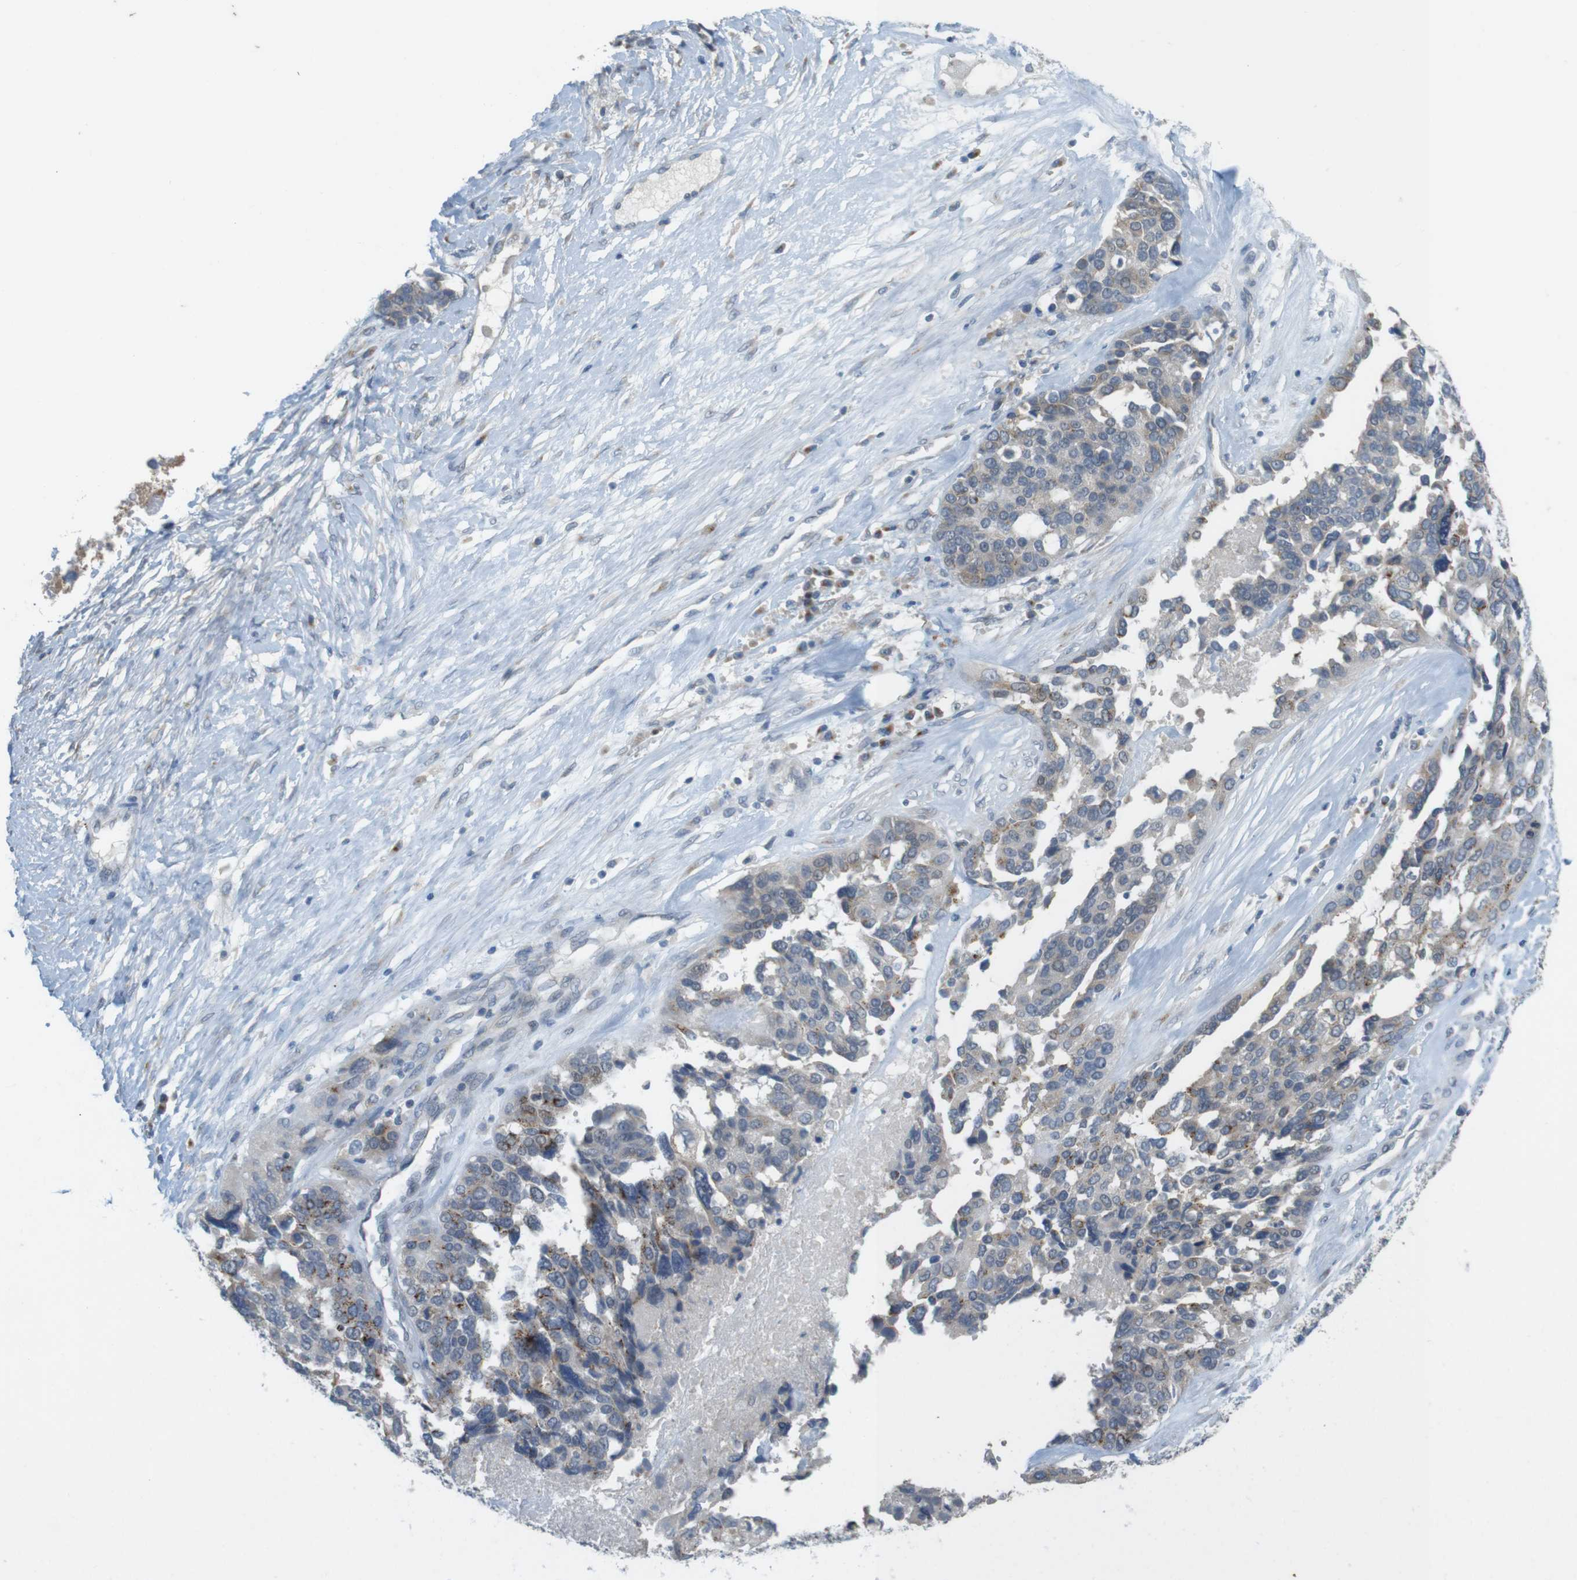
{"staining": {"intensity": "moderate", "quantity": "25%-75%", "location": "cytoplasmic/membranous"}, "tissue": "ovarian cancer", "cell_type": "Tumor cells", "image_type": "cancer", "snomed": [{"axis": "morphology", "description": "Cystadenocarcinoma, serous, NOS"}, {"axis": "topography", "description": "Ovary"}], "caption": "Immunohistochemistry (DAB (3,3'-diaminobenzidine)) staining of human ovarian cancer exhibits moderate cytoplasmic/membranous protein positivity in approximately 25%-75% of tumor cells.", "gene": "YIPF3", "patient": {"sex": "female", "age": 44}}